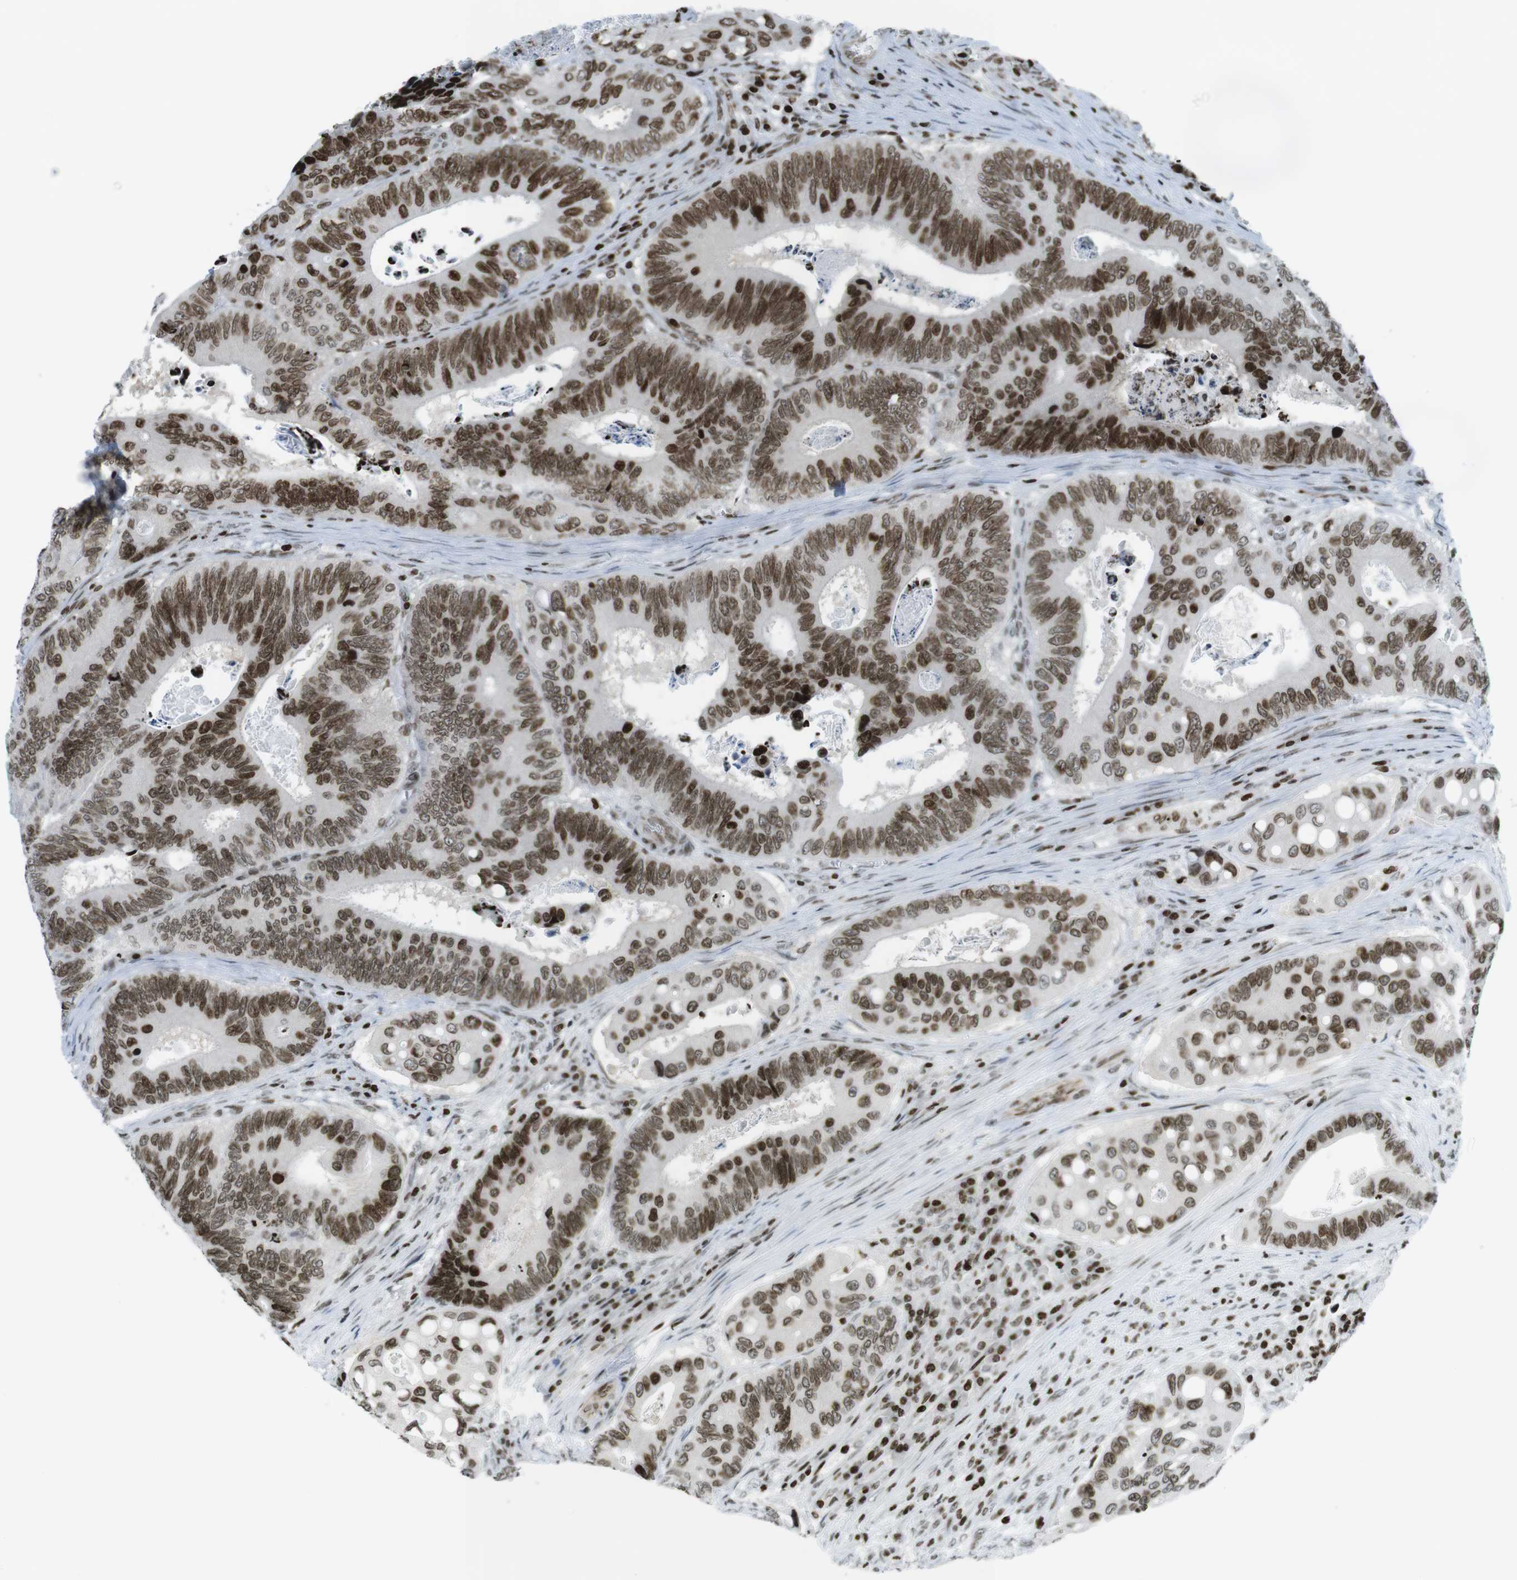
{"staining": {"intensity": "strong", "quantity": ">75%", "location": "nuclear"}, "tissue": "colorectal cancer", "cell_type": "Tumor cells", "image_type": "cancer", "snomed": [{"axis": "morphology", "description": "Inflammation, NOS"}, {"axis": "morphology", "description": "Adenocarcinoma, NOS"}, {"axis": "topography", "description": "Colon"}], "caption": "A high-resolution photomicrograph shows IHC staining of colorectal cancer, which exhibits strong nuclear positivity in about >75% of tumor cells.", "gene": "H2AC8", "patient": {"sex": "male", "age": 72}}